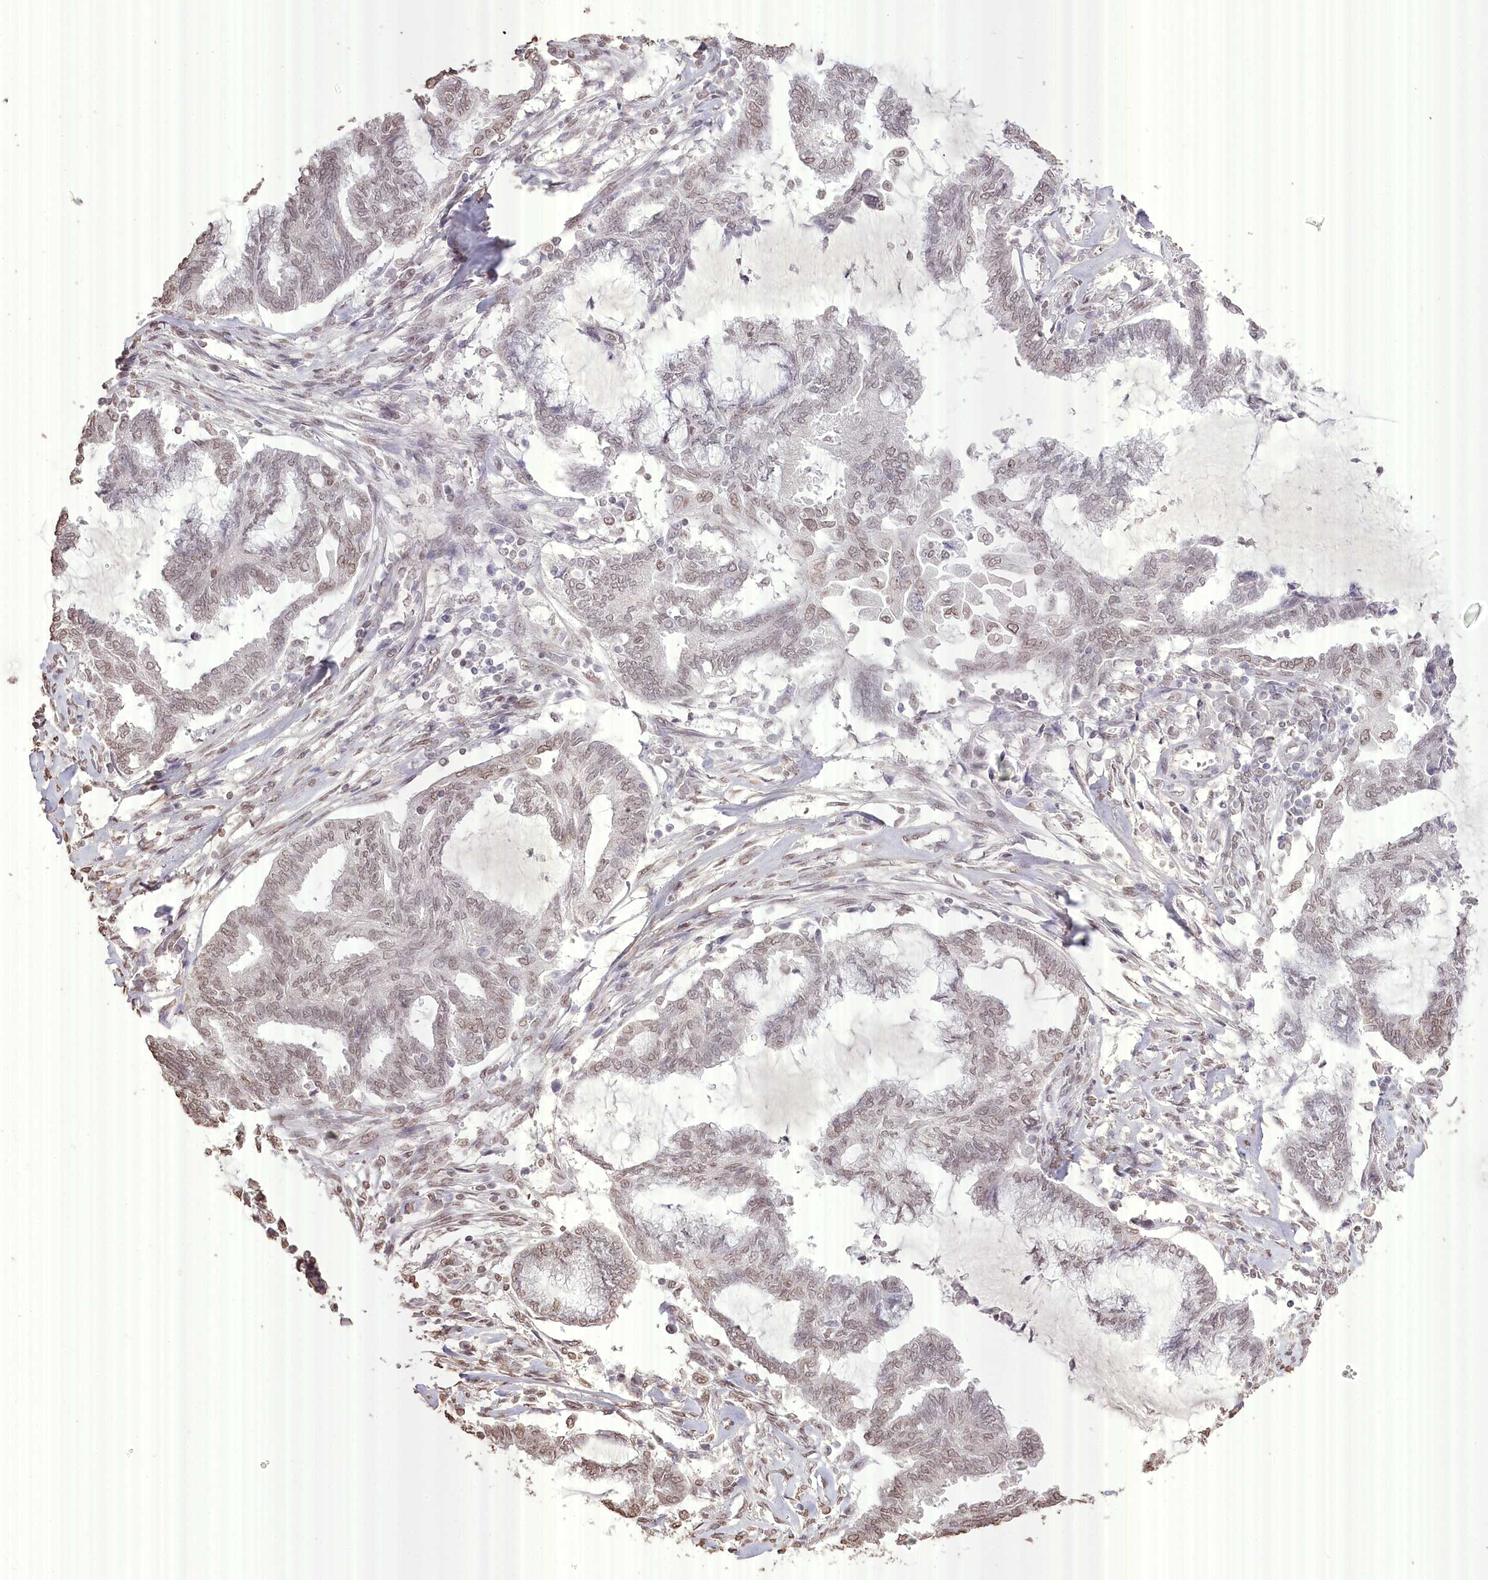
{"staining": {"intensity": "weak", "quantity": "25%-75%", "location": "nuclear"}, "tissue": "endometrial cancer", "cell_type": "Tumor cells", "image_type": "cancer", "snomed": [{"axis": "morphology", "description": "Adenocarcinoma, NOS"}, {"axis": "topography", "description": "Endometrium"}], "caption": "IHC staining of adenocarcinoma (endometrial), which shows low levels of weak nuclear positivity in approximately 25%-75% of tumor cells indicating weak nuclear protein staining. The staining was performed using DAB (3,3'-diaminobenzidine) (brown) for protein detection and nuclei were counterstained in hematoxylin (blue).", "gene": "SLC39A10", "patient": {"sex": "female", "age": 86}}